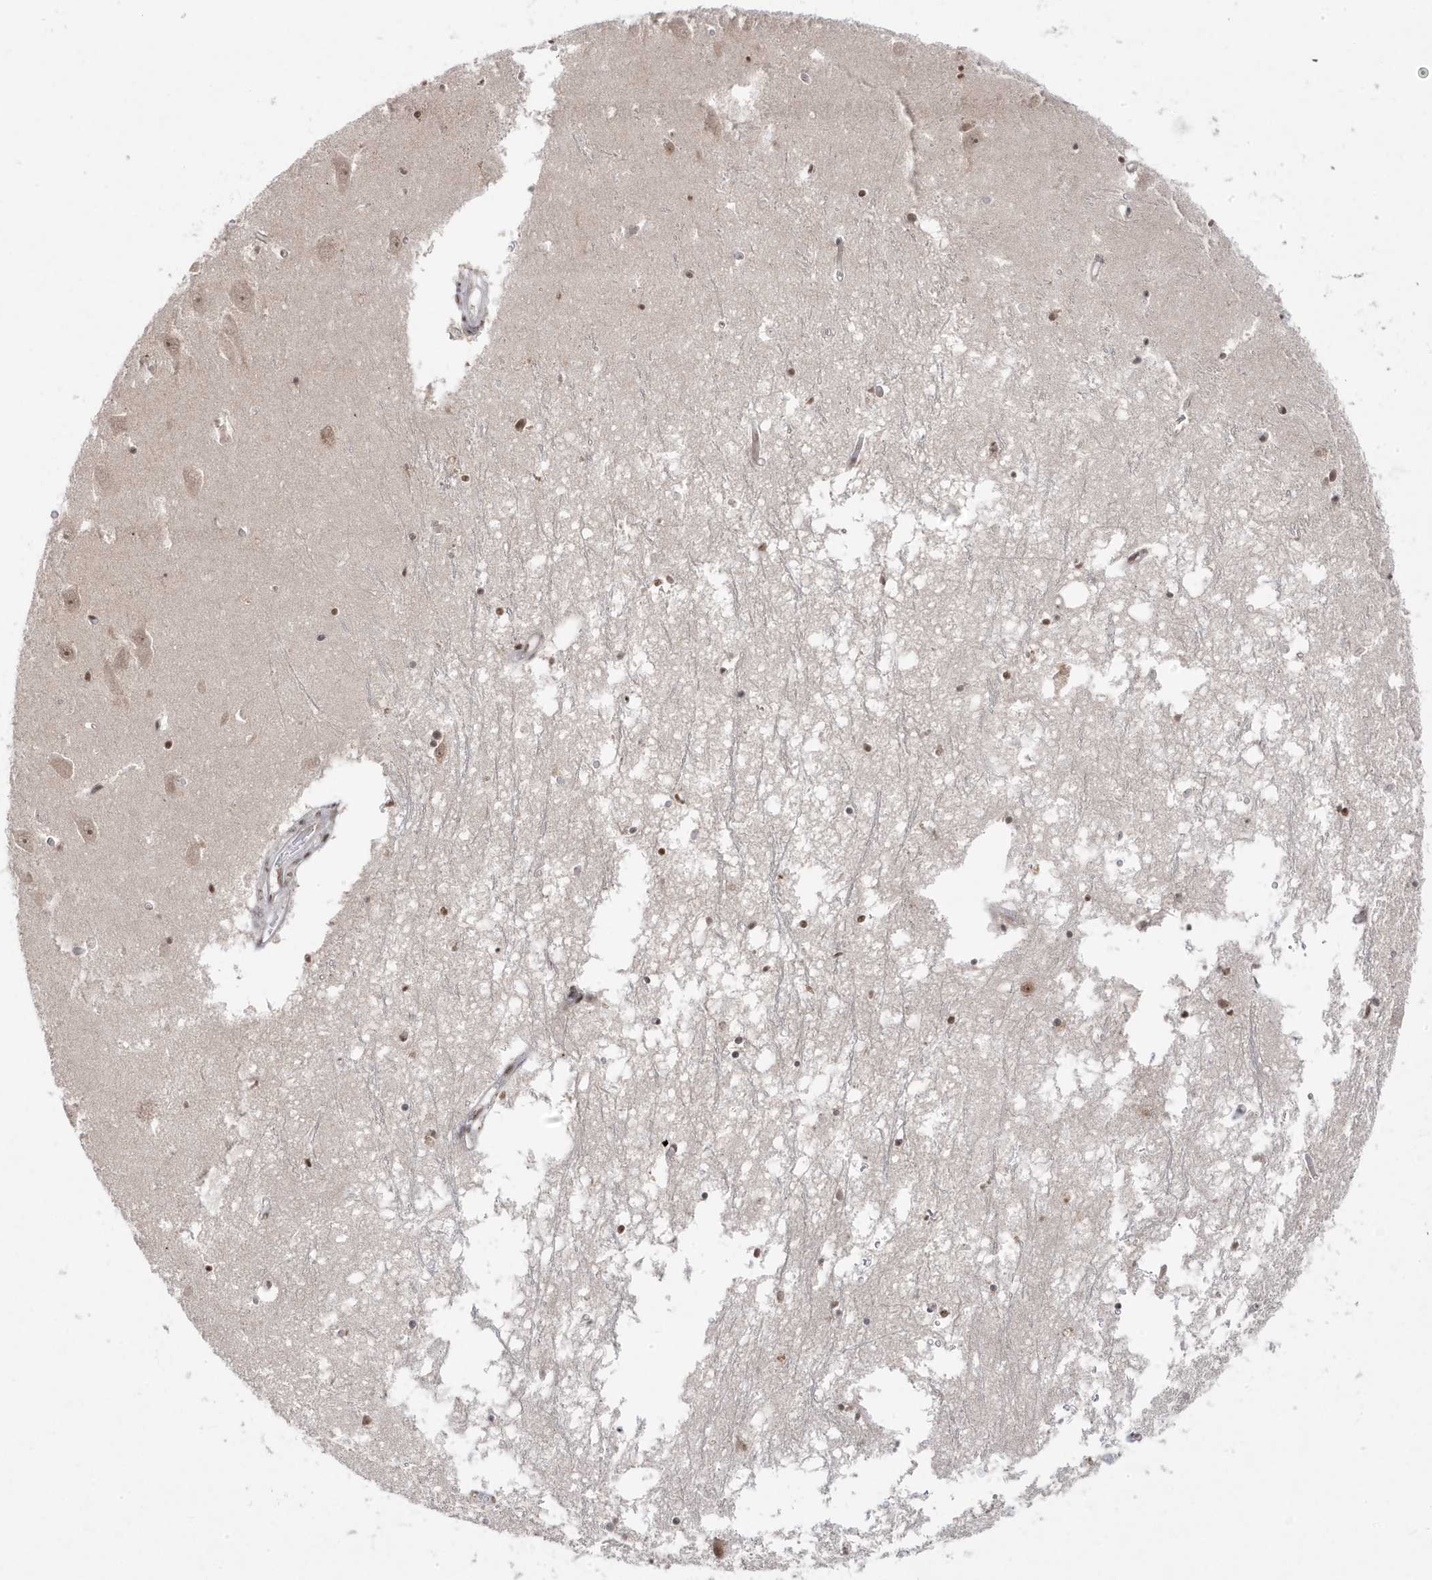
{"staining": {"intensity": "moderate", "quantity": "25%-75%", "location": "nuclear"}, "tissue": "hippocampus", "cell_type": "Glial cells", "image_type": "normal", "snomed": [{"axis": "morphology", "description": "Normal tissue, NOS"}, {"axis": "topography", "description": "Hippocampus"}], "caption": "Immunohistochemical staining of benign hippocampus demonstrates medium levels of moderate nuclear staining in approximately 25%-75% of glial cells. The staining was performed using DAB, with brown indicating positive protein expression. Nuclei are stained blue with hematoxylin.", "gene": "MTREX", "patient": {"sex": "male", "age": 70}}